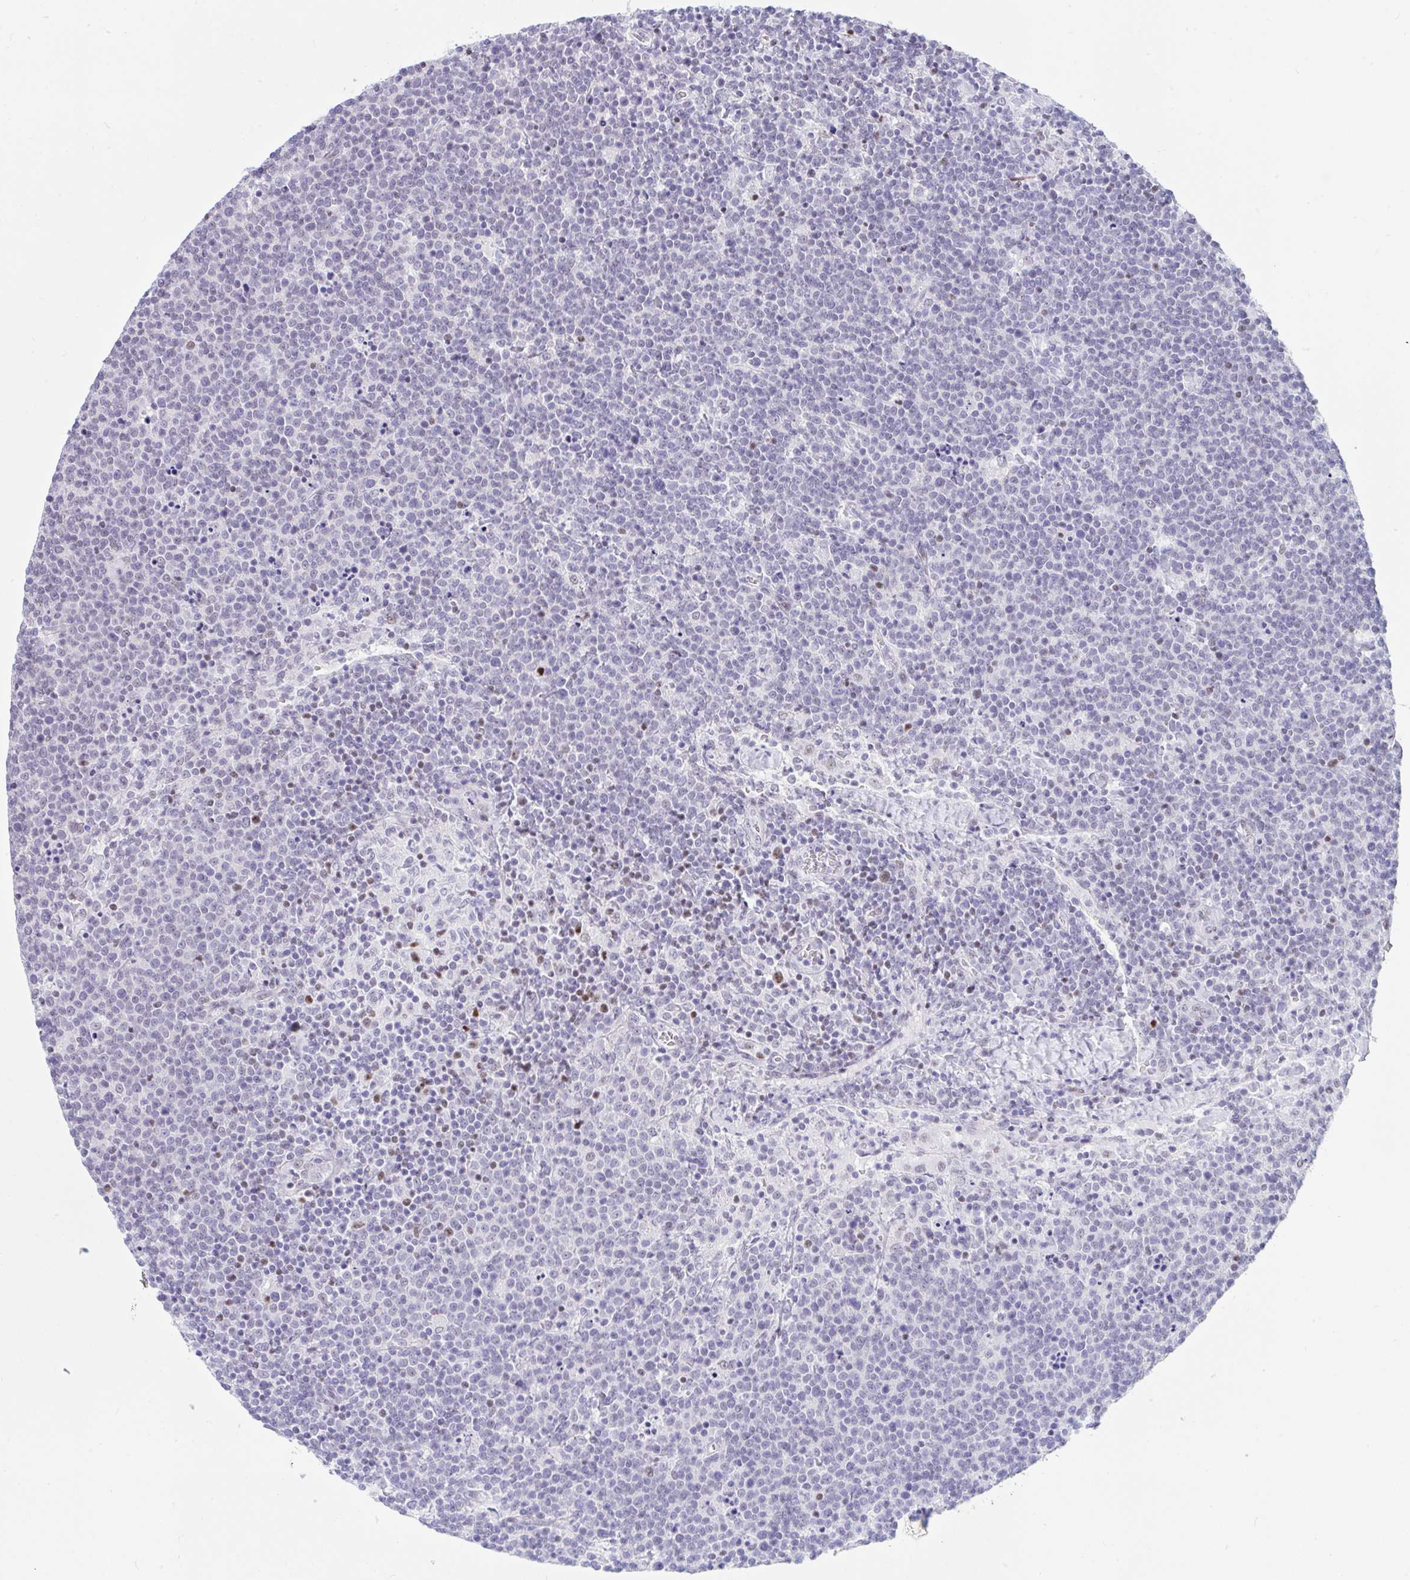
{"staining": {"intensity": "negative", "quantity": "none", "location": "none"}, "tissue": "lymphoma", "cell_type": "Tumor cells", "image_type": "cancer", "snomed": [{"axis": "morphology", "description": "Malignant lymphoma, non-Hodgkin's type, High grade"}, {"axis": "topography", "description": "Lymph node"}], "caption": "Micrograph shows no protein expression in tumor cells of lymphoma tissue.", "gene": "IKZF2", "patient": {"sex": "male", "age": 61}}